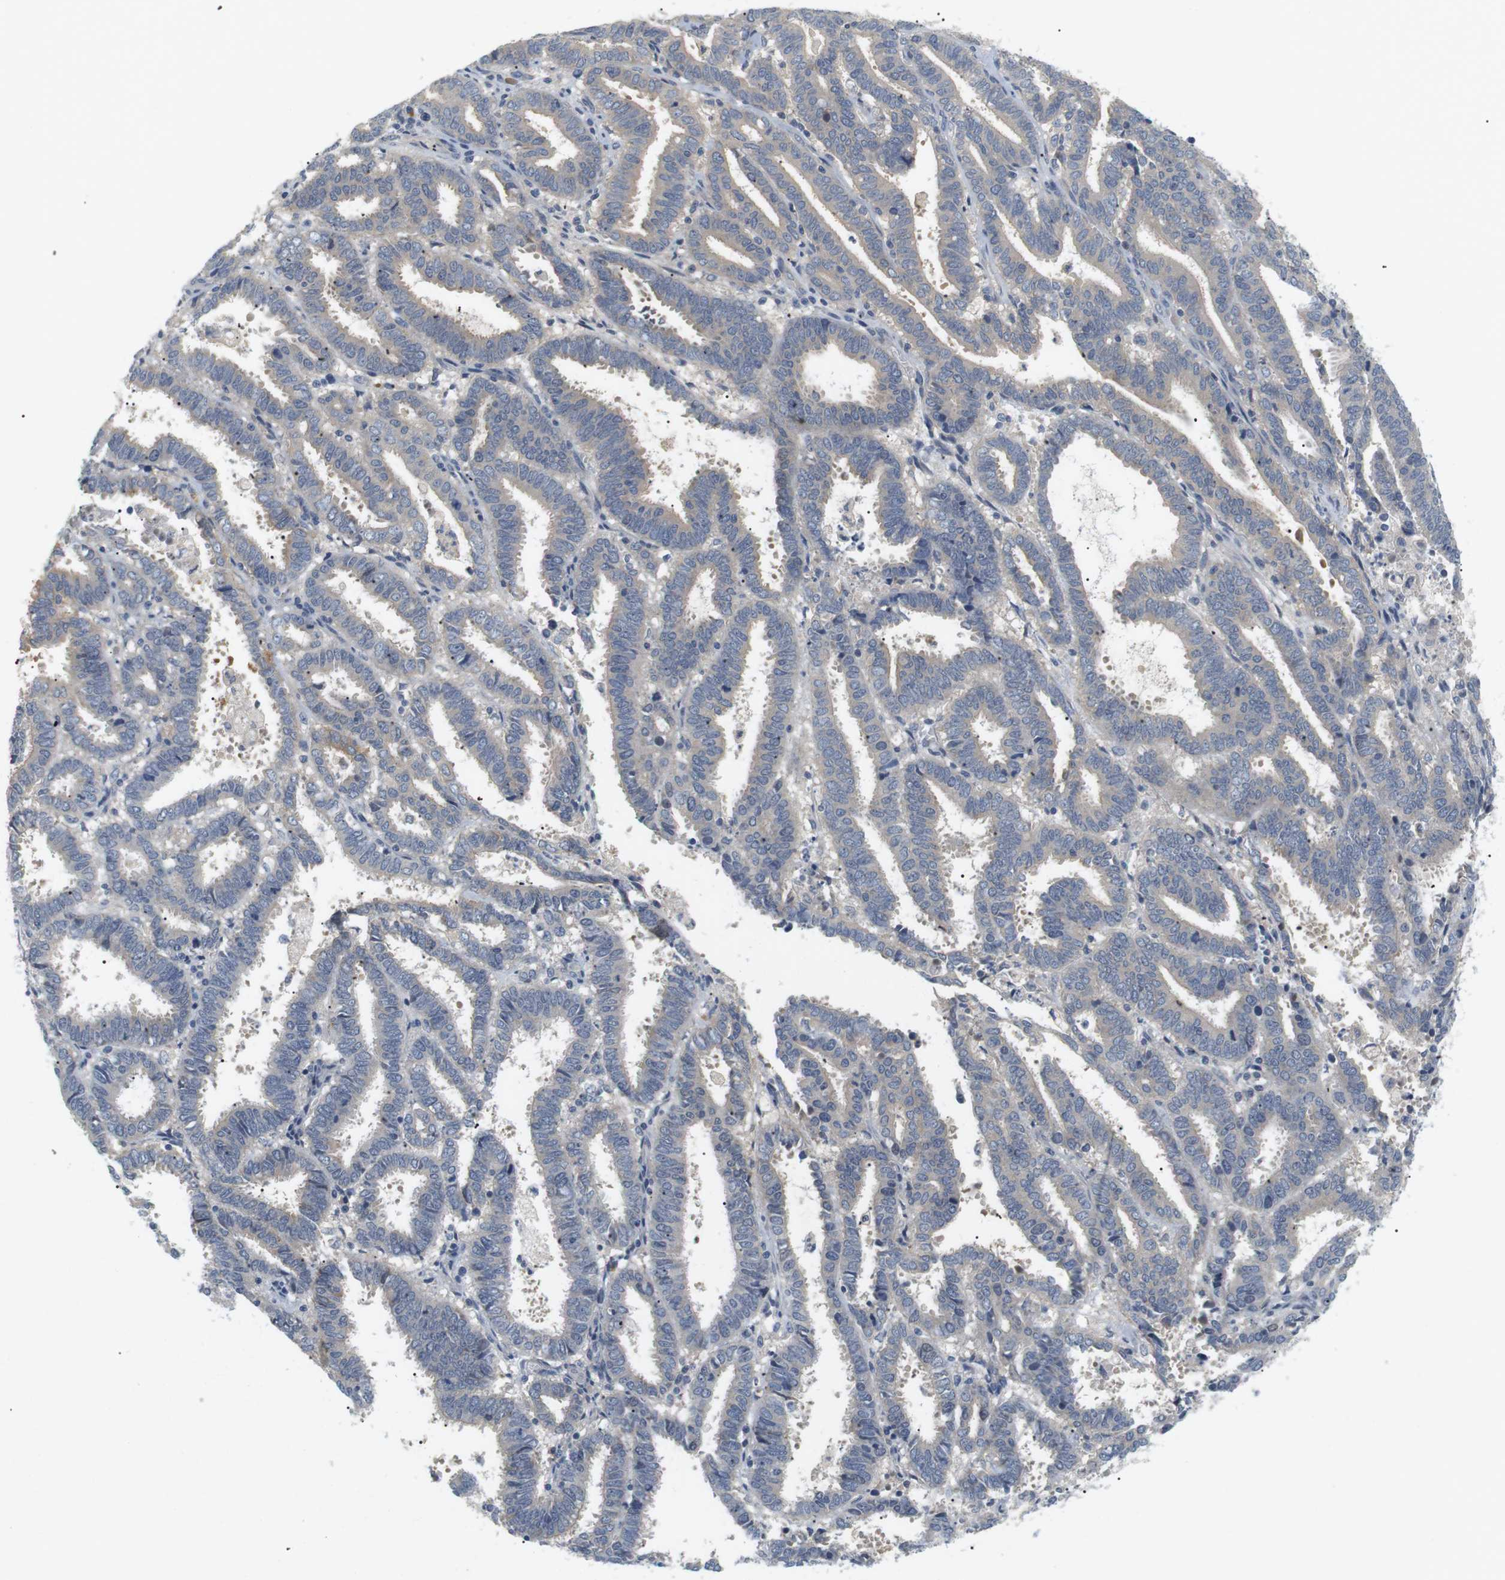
{"staining": {"intensity": "negative", "quantity": "none", "location": "none"}, "tissue": "endometrial cancer", "cell_type": "Tumor cells", "image_type": "cancer", "snomed": [{"axis": "morphology", "description": "Adenocarcinoma, NOS"}, {"axis": "topography", "description": "Uterus"}], "caption": "Tumor cells are negative for protein expression in human endometrial adenocarcinoma.", "gene": "EVA1C", "patient": {"sex": "female", "age": 83}}